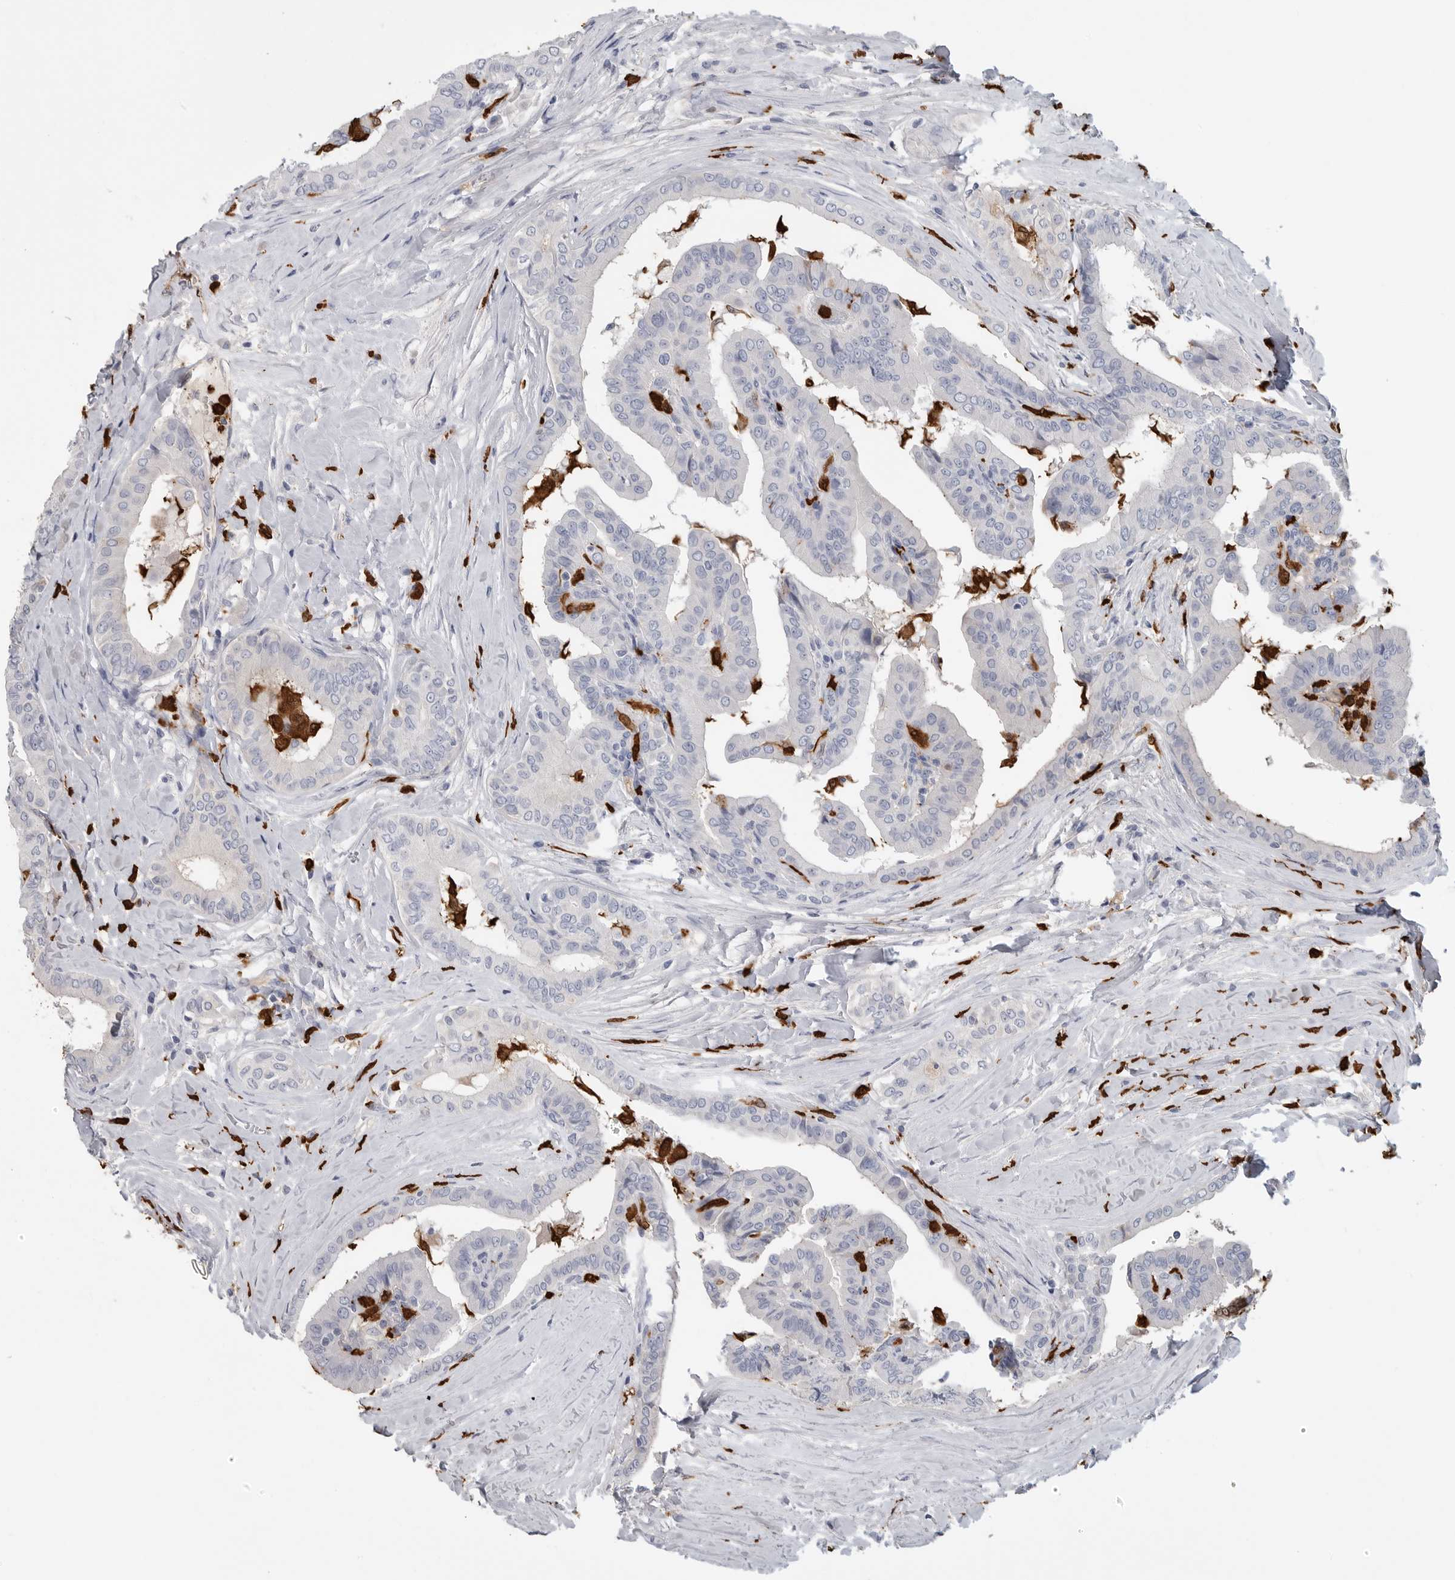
{"staining": {"intensity": "negative", "quantity": "none", "location": "none"}, "tissue": "thyroid cancer", "cell_type": "Tumor cells", "image_type": "cancer", "snomed": [{"axis": "morphology", "description": "Papillary adenocarcinoma, NOS"}, {"axis": "topography", "description": "Thyroid gland"}], "caption": "This is a micrograph of immunohistochemistry (IHC) staining of thyroid papillary adenocarcinoma, which shows no positivity in tumor cells.", "gene": "CYB561D1", "patient": {"sex": "male", "age": 33}}